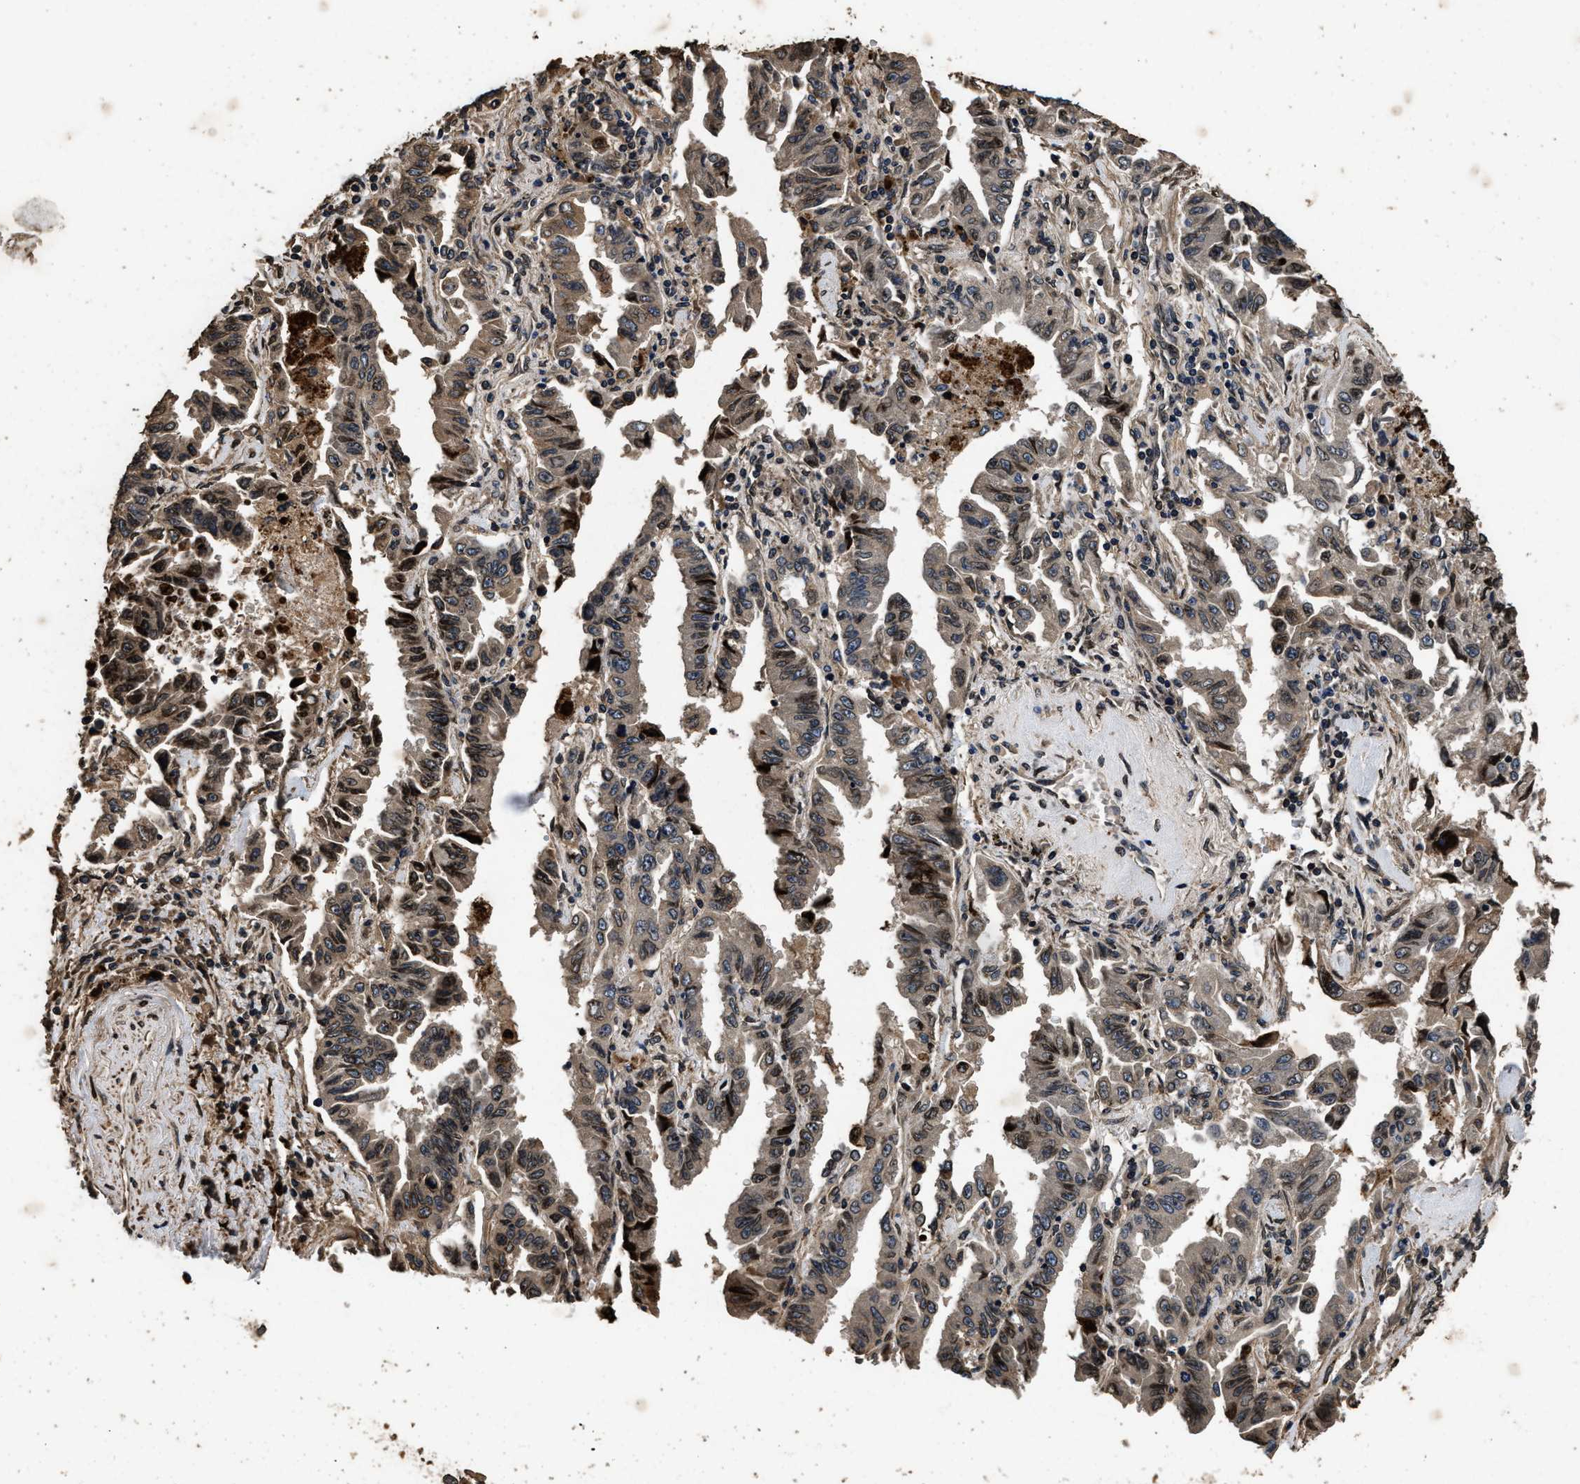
{"staining": {"intensity": "strong", "quantity": "<25%", "location": "nuclear"}, "tissue": "lung cancer", "cell_type": "Tumor cells", "image_type": "cancer", "snomed": [{"axis": "morphology", "description": "Adenocarcinoma, NOS"}, {"axis": "topography", "description": "Lung"}], "caption": "Lung adenocarcinoma was stained to show a protein in brown. There is medium levels of strong nuclear staining in approximately <25% of tumor cells. The protein of interest is stained brown, and the nuclei are stained in blue (DAB IHC with brightfield microscopy, high magnification).", "gene": "ACCS", "patient": {"sex": "female", "age": 51}}